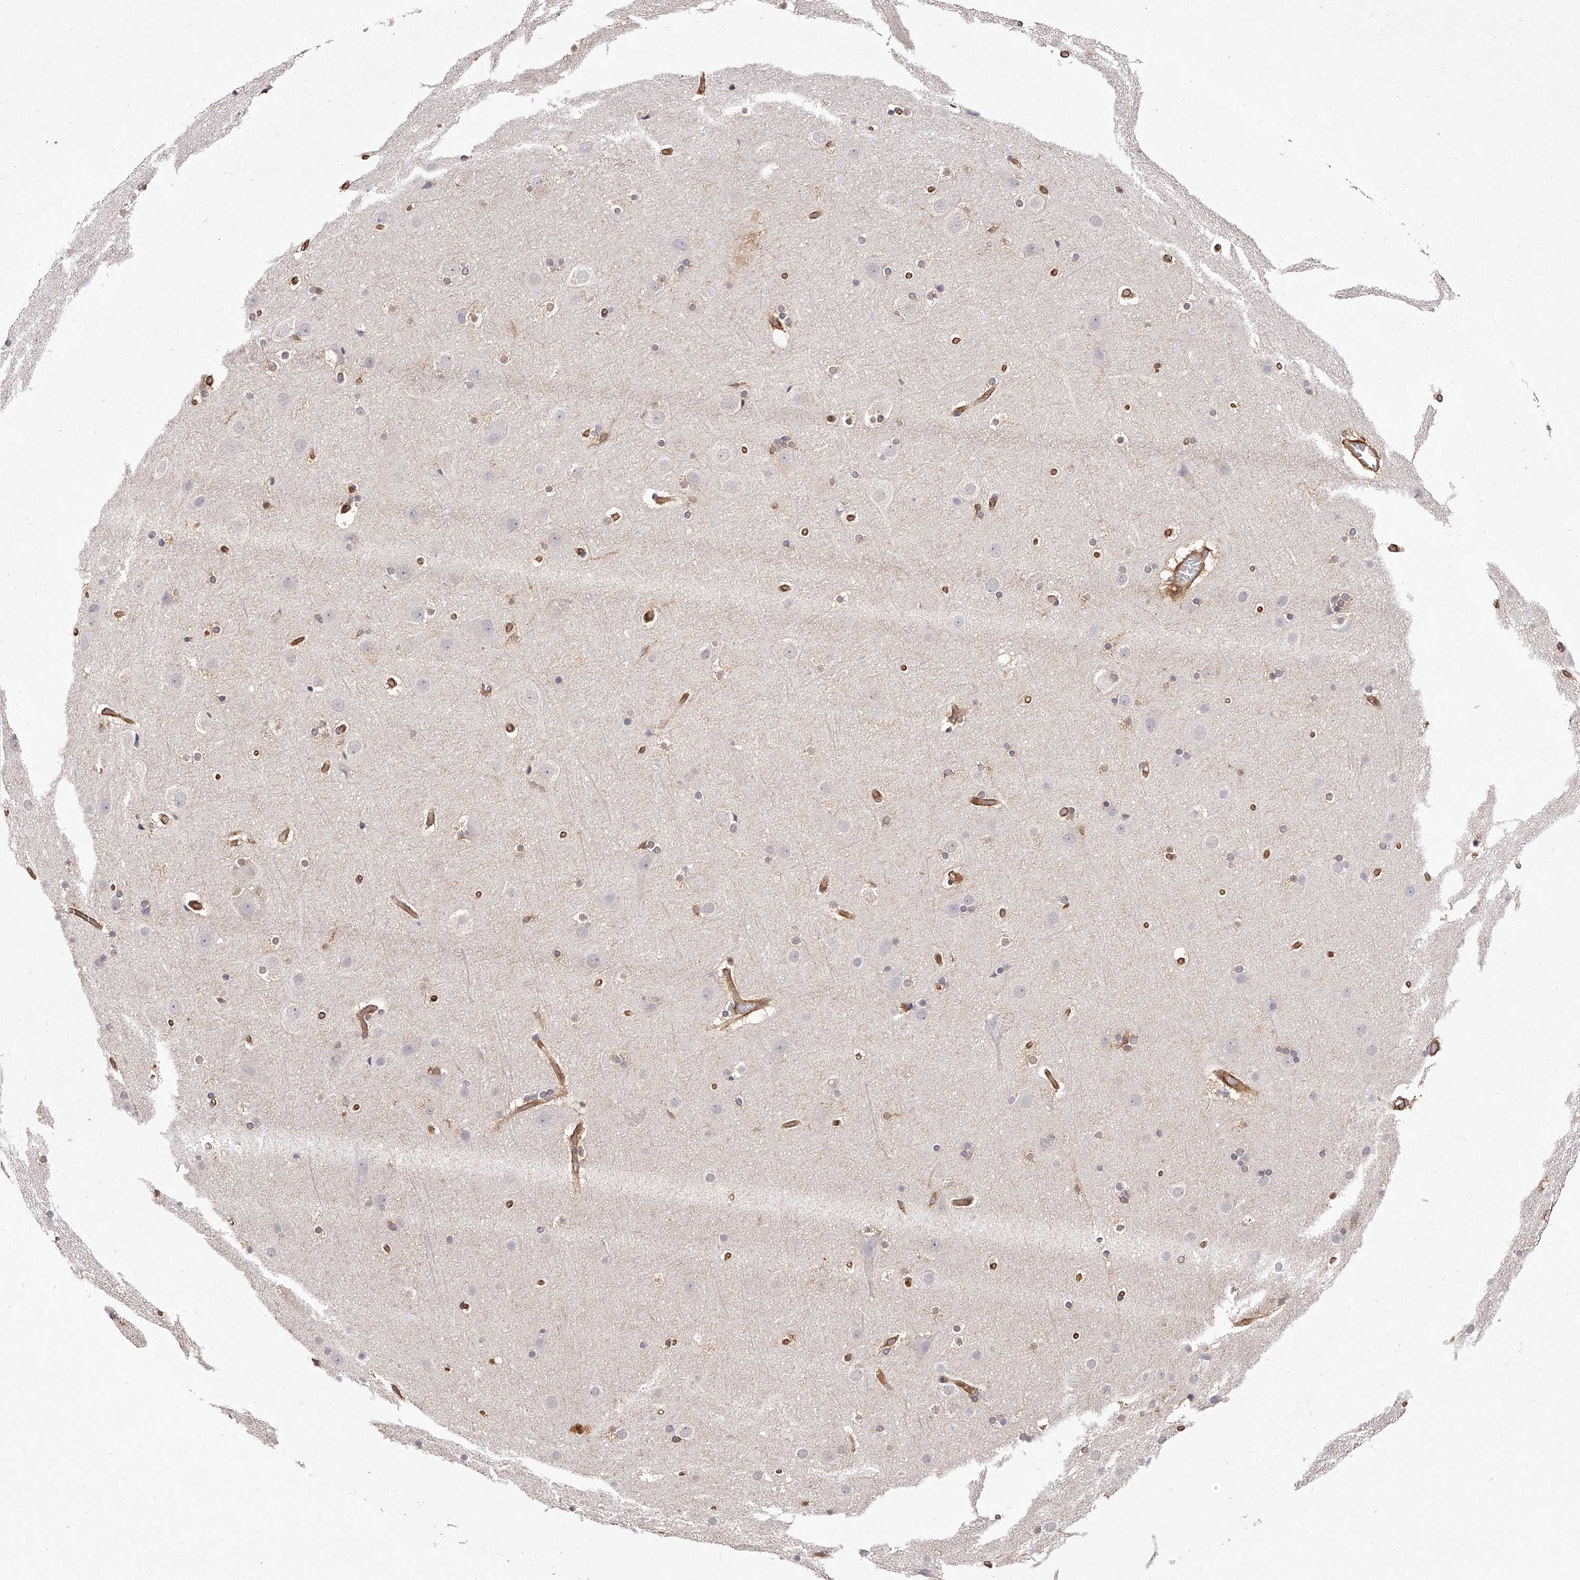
{"staining": {"intensity": "moderate", "quantity": ">75%", "location": "cytoplasmic/membranous"}, "tissue": "cerebral cortex", "cell_type": "Endothelial cells", "image_type": "normal", "snomed": [{"axis": "morphology", "description": "Normal tissue, NOS"}, {"axis": "topography", "description": "Cerebral cortex"}], "caption": "Immunohistochemistry staining of benign cerebral cortex, which reveals medium levels of moderate cytoplasmic/membranous staining in about >75% of endothelial cells indicating moderate cytoplasmic/membranous protein staining. The staining was performed using DAB (3,3'-diaminobenzidine) (brown) for protein detection and nuclei were counterstained in hematoxylin (blue).", "gene": "LAP3", "patient": {"sex": "male", "age": 57}}